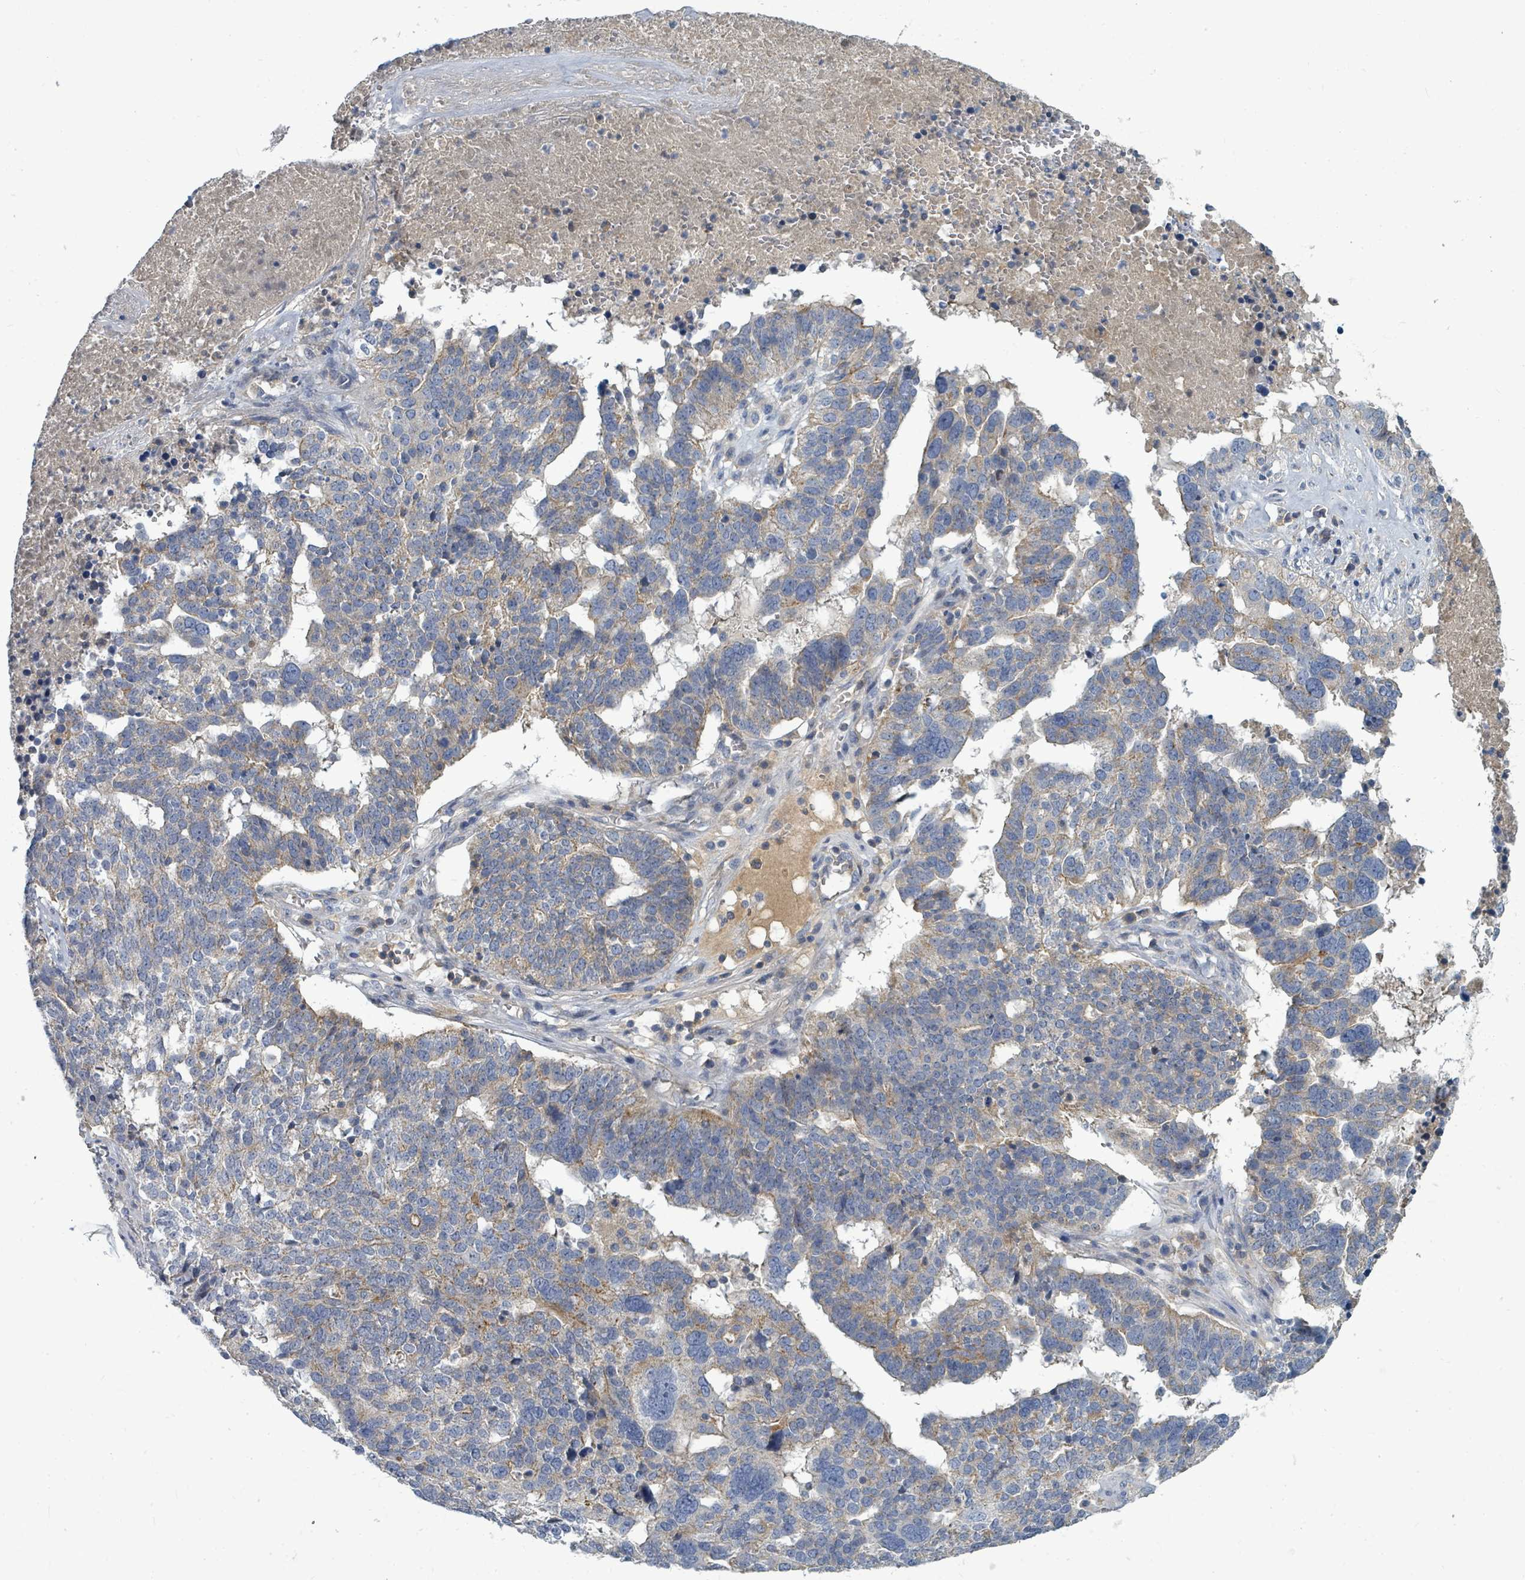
{"staining": {"intensity": "moderate", "quantity": "<25%", "location": "cytoplasmic/membranous"}, "tissue": "ovarian cancer", "cell_type": "Tumor cells", "image_type": "cancer", "snomed": [{"axis": "morphology", "description": "Cystadenocarcinoma, serous, NOS"}, {"axis": "topography", "description": "Ovary"}], "caption": "High-power microscopy captured an IHC image of serous cystadenocarcinoma (ovarian), revealing moderate cytoplasmic/membranous staining in approximately <25% of tumor cells.", "gene": "SLC25A23", "patient": {"sex": "female", "age": 59}}